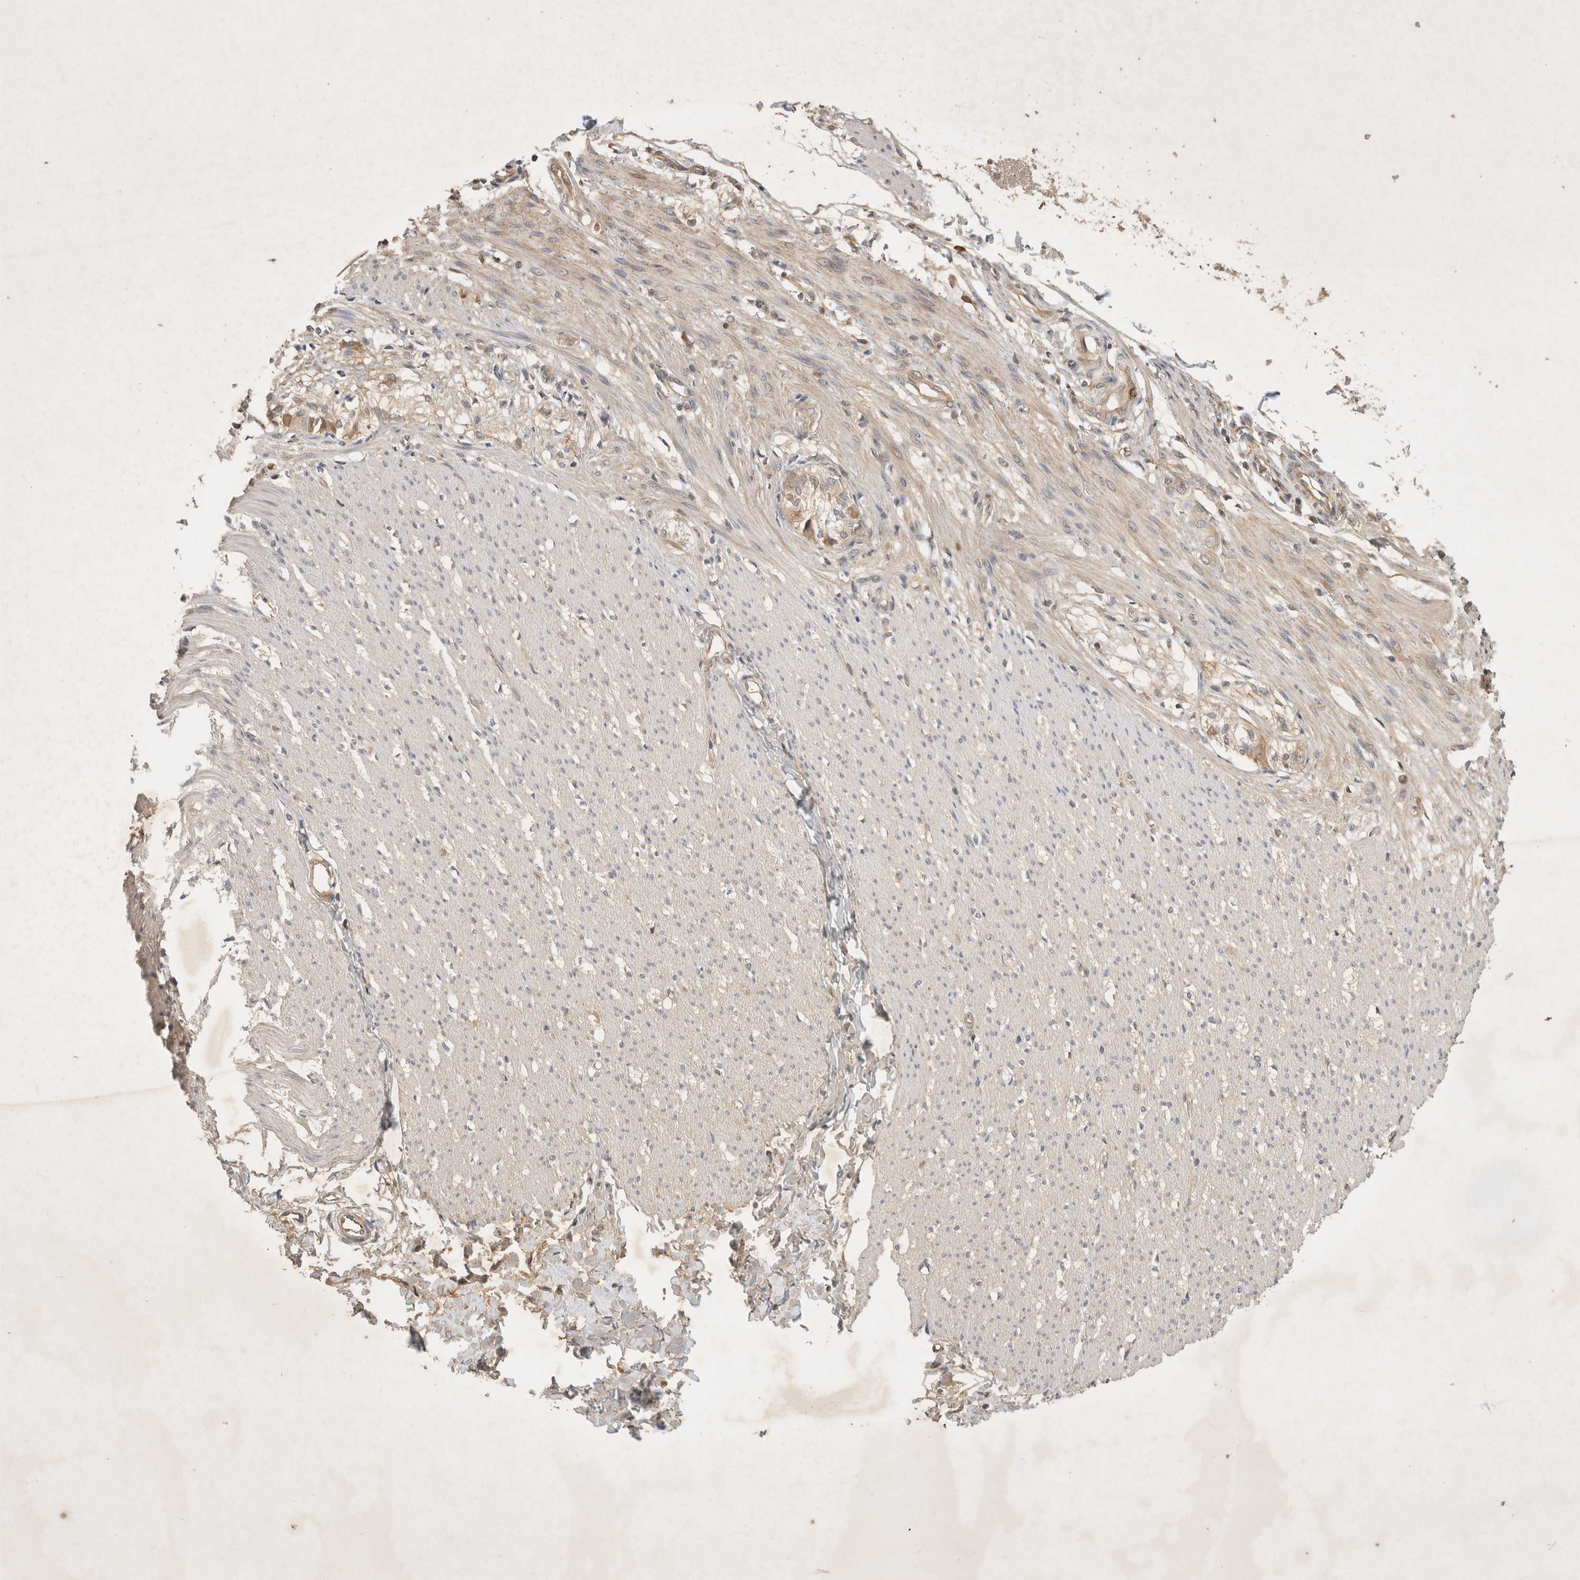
{"staining": {"intensity": "weak", "quantity": "25%-75%", "location": "cytoplasmic/membranous"}, "tissue": "smooth muscle", "cell_type": "Smooth muscle cells", "image_type": "normal", "snomed": [{"axis": "morphology", "description": "Normal tissue, NOS"}, {"axis": "morphology", "description": "Adenocarcinoma, NOS"}, {"axis": "topography", "description": "Smooth muscle"}, {"axis": "topography", "description": "Colon"}], "caption": "A photomicrograph of human smooth muscle stained for a protein shows weak cytoplasmic/membranous brown staining in smooth muscle cells. (Stains: DAB in brown, nuclei in blue, Microscopy: brightfield microscopy at high magnification).", "gene": "YES1", "patient": {"sex": "male", "age": 14}}